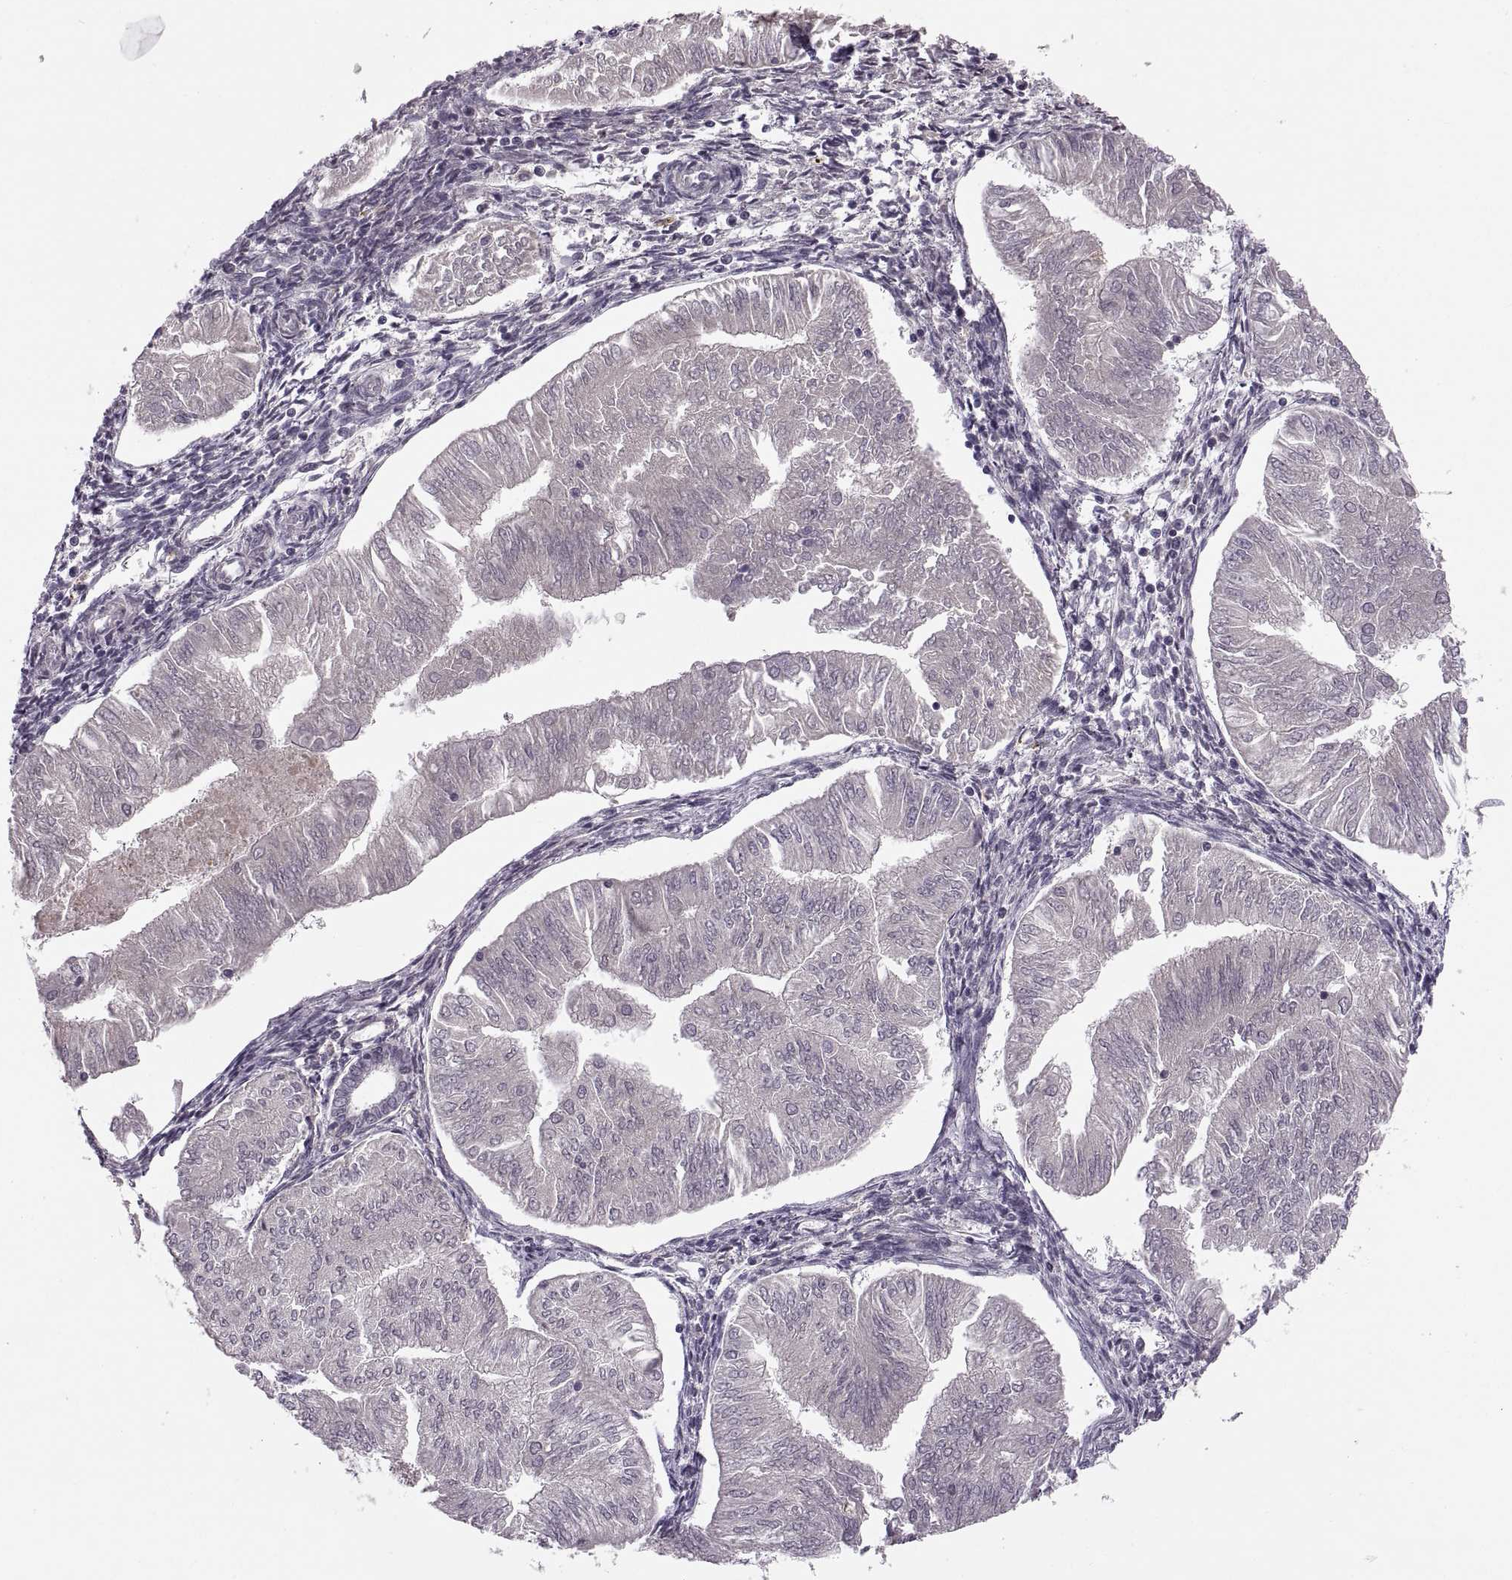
{"staining": {"intensity": "negative", "quantity": "none", "location": "none"}, "tissue": "endometrial cancer", "cell_type": "Tumor cells", "image_type": "cancer", "snomed": [{"axis": "morphology", "description": "Adenocarcinoma, NOS"}, {"axis": "topography", "description": "Endometrium"}], "caption": "DAB (3,3'-diaminobenzidine) immunohistochemical staining of human endometrial cancer reveals no significant staining in tumor cells.", "gene": "ADH6", "patient": {"sex": "female", "age": 53}}